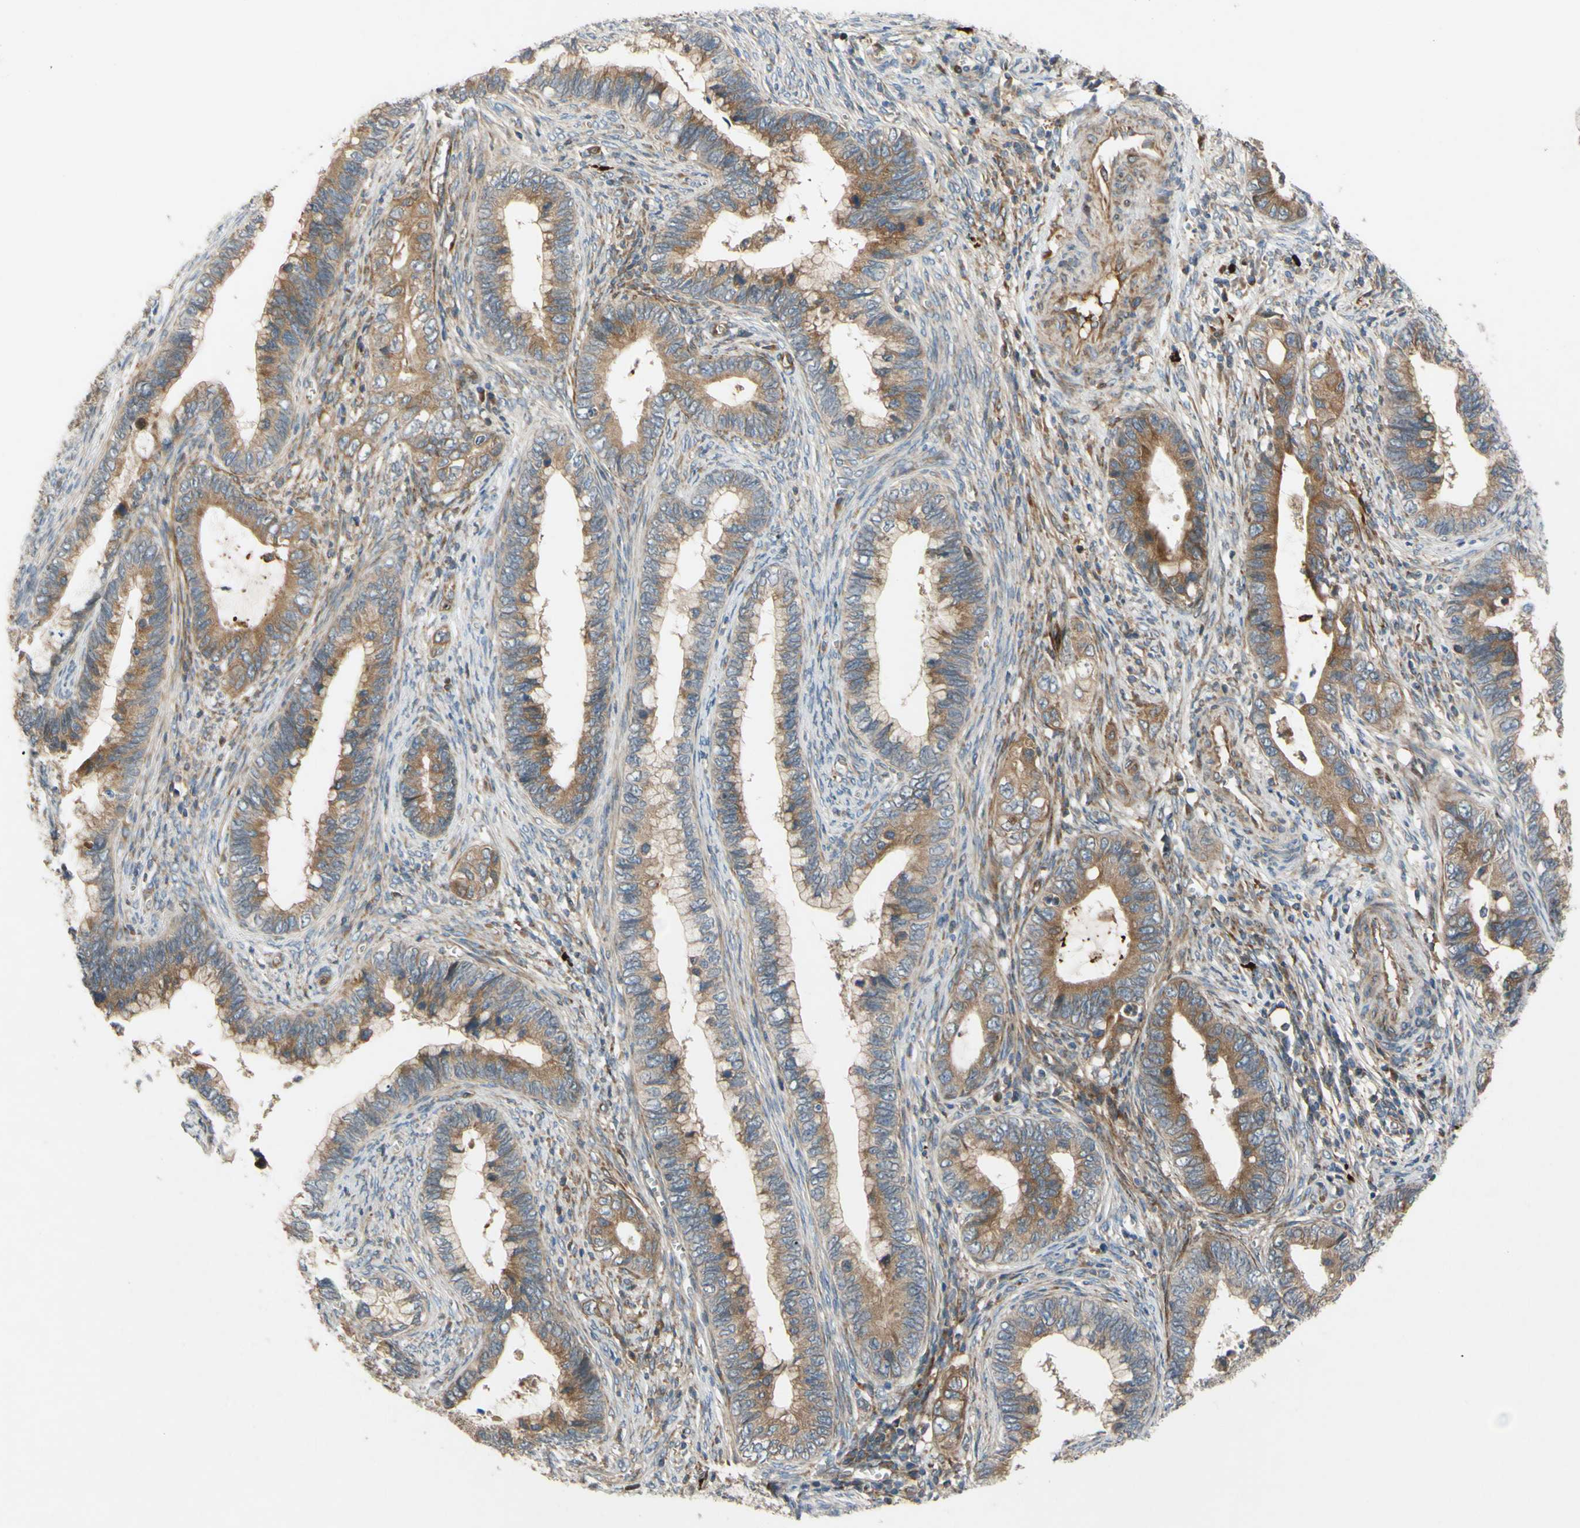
{"staining": {"intensity": "moderate", "quantity": "25%-75%", "location": "cytoplasmic/membranous"}, "tissue": "cervical cancer", "cell_type": "Tumor cells", "image_type": "cancer", "snomed": [{"axis": "morphology", "description": "Adenocarcinoma, NOS"}, {"axis": "topography", "description": "Cervix"}], "caption": "A medium amount of moderate cytoplasmic/membranous staining is identified in approximately 25%-75% of tumor cells in cervical cancer (adenocarcinoma) tissue.", "gene": "SPTLC1", "patient": {"sex": "female", "age": 44}}